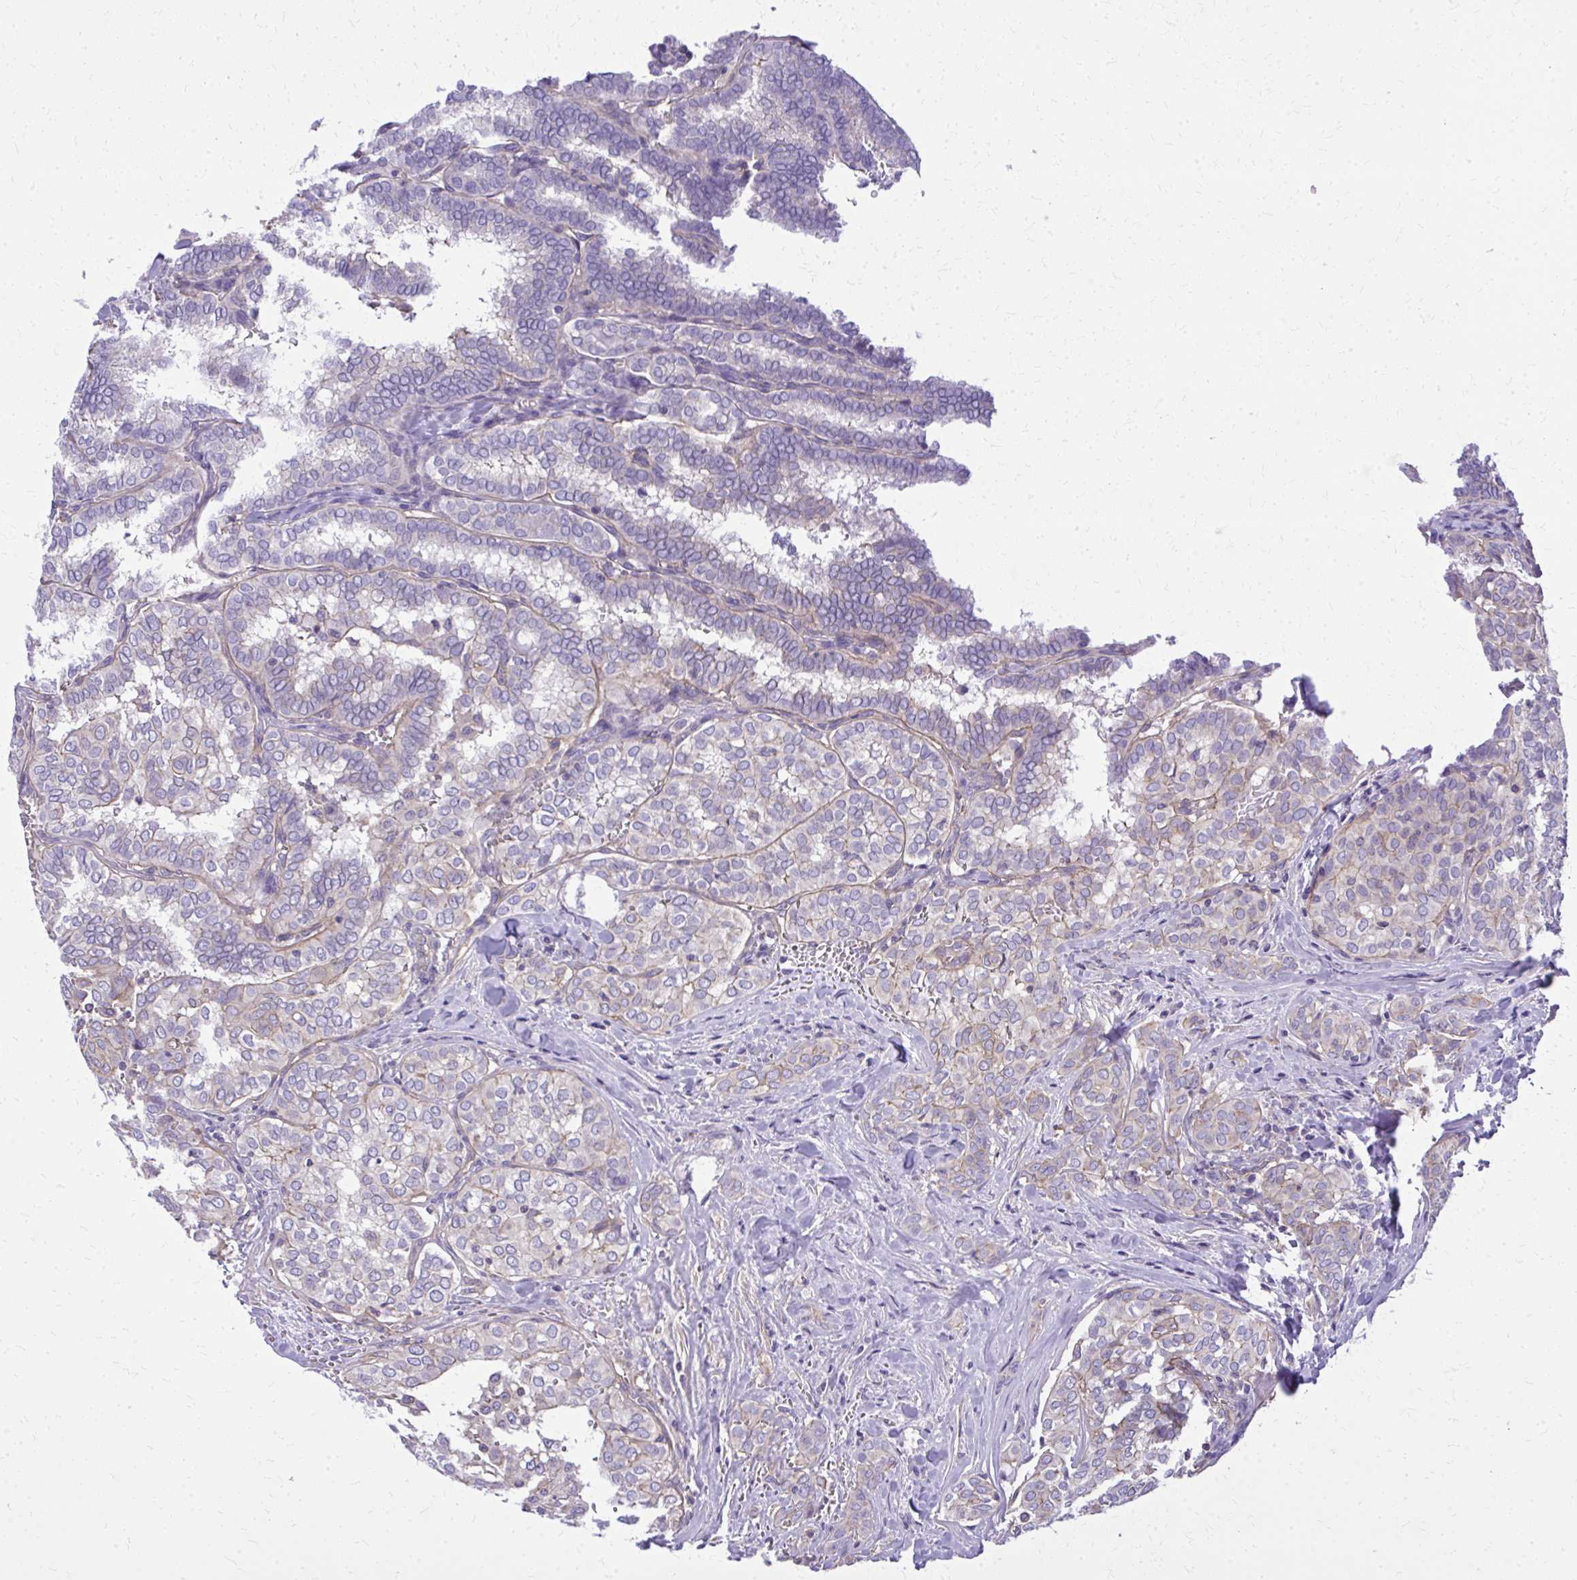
{"staining": {"intensity": "negative", "quantity": "none", "location": "none"}, "tissue": "thyroid cancer", "cell_type": "Tumor cells", "image_type": "cancer", "snomed": [{"axis": "morphology", "description": "Papillary adenocarcinoma, NOS"}, {"axis": "topography", "description": "Thyroid gland"}], "caption": "Immunohistochemistry (IHC) image of human thyroid cancer (papillary adenocarcinoma) stained for a protein (brown), which exhibits no positivity in tumor cells.", "gene": "RUNDC3B", "patient": {"sex": "female", "age": 30}}